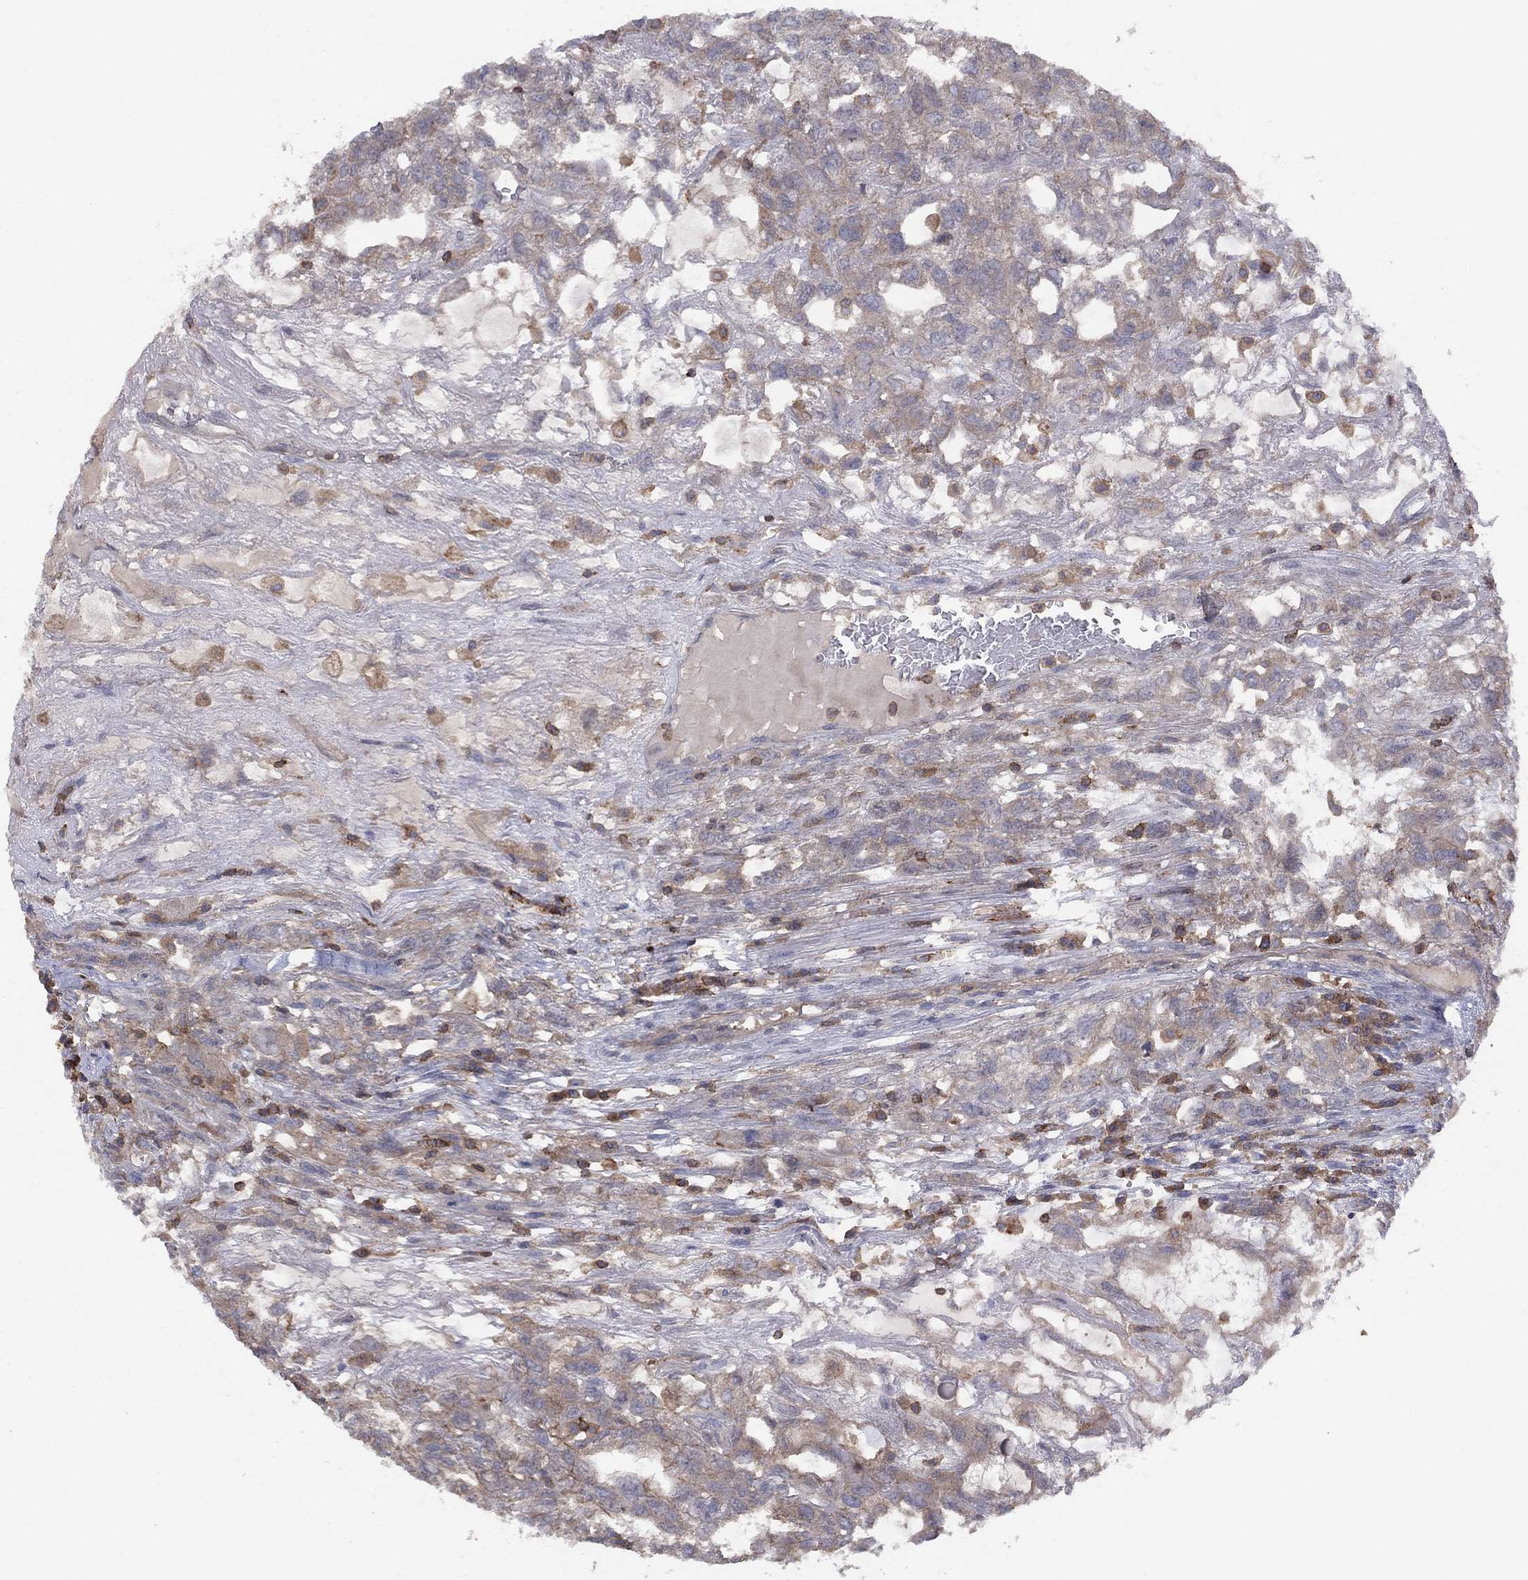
{"staining": {"intensity": "weak", "quantity": "<25%", "location": "cytoplasmic/membranous"}, "tissue": "testis cancer", "cell_type": "Tumor cells", "image_type": "cancer", "snomed": [{"axis": "morphology", "description": "Seminoma, NOS"}, {"axis": "topography", "description": "Testis"}], "caption": "Tumor cells are negative for brown protein staining in testis seminoma.", "gene": "DOCK8", "patient": {"sex": "male", "age": 52}}